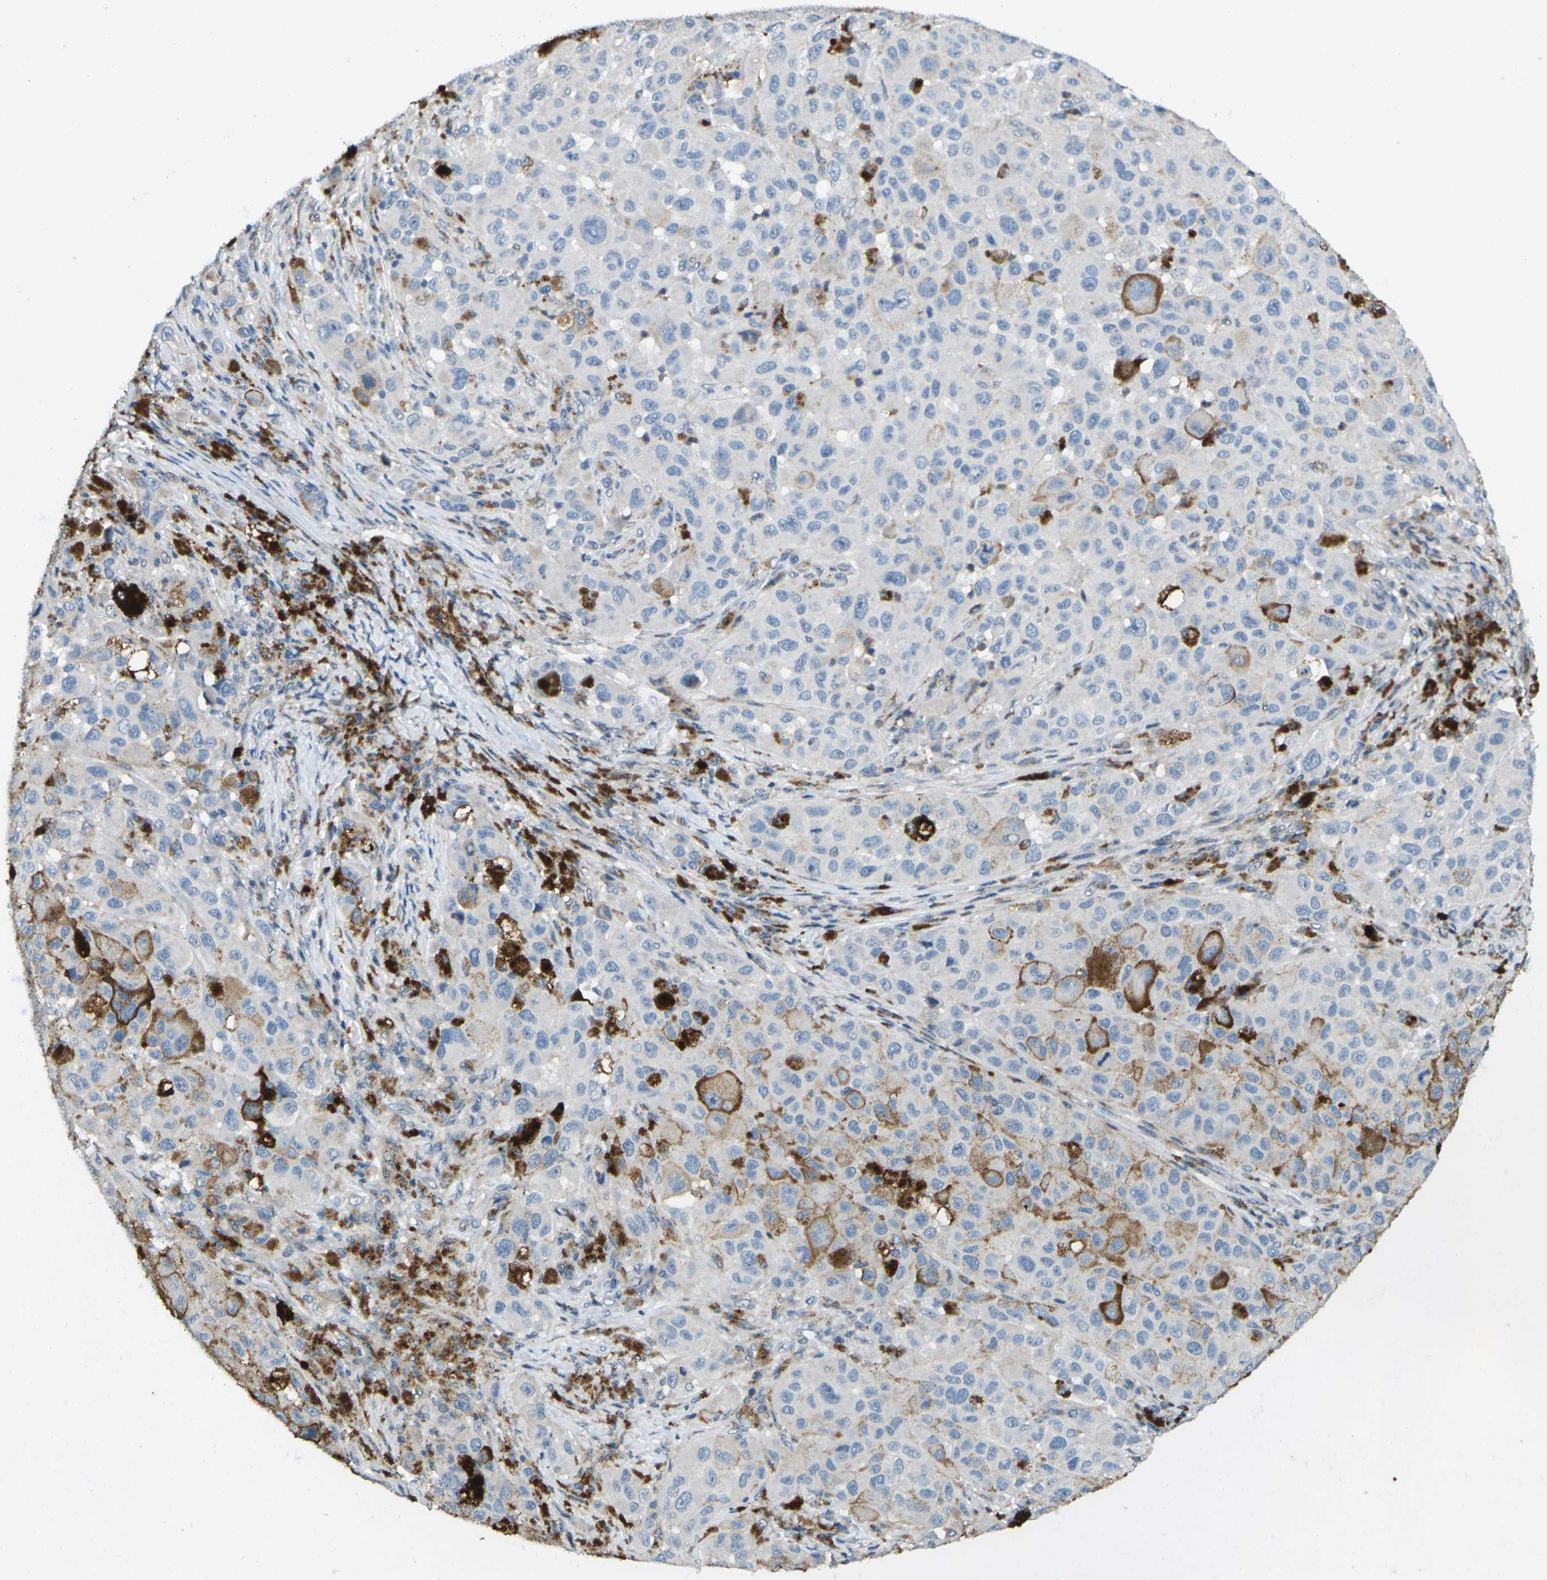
{"staining": {"intensity": "negative", "quantity": "none", "location": "none"}, "tissue": "melanoma", "cell_type": "Tumor cells", "image_type": "cancer", "snomed": [{"axis": "morphology", "description": "Malignant melanoma, NOS"}, {"axis": "topography", "description": "Skin"}], "caption": "Immunohistochemistry micrograph of neoplastic tissue: human malignant melanoma stained with DAB (3,3'-diaminobenzidine) displays no significant protein staining in tumor cells.", "gene": "SIGLEC14", "patient": {"sex": "male", "age": 96}}